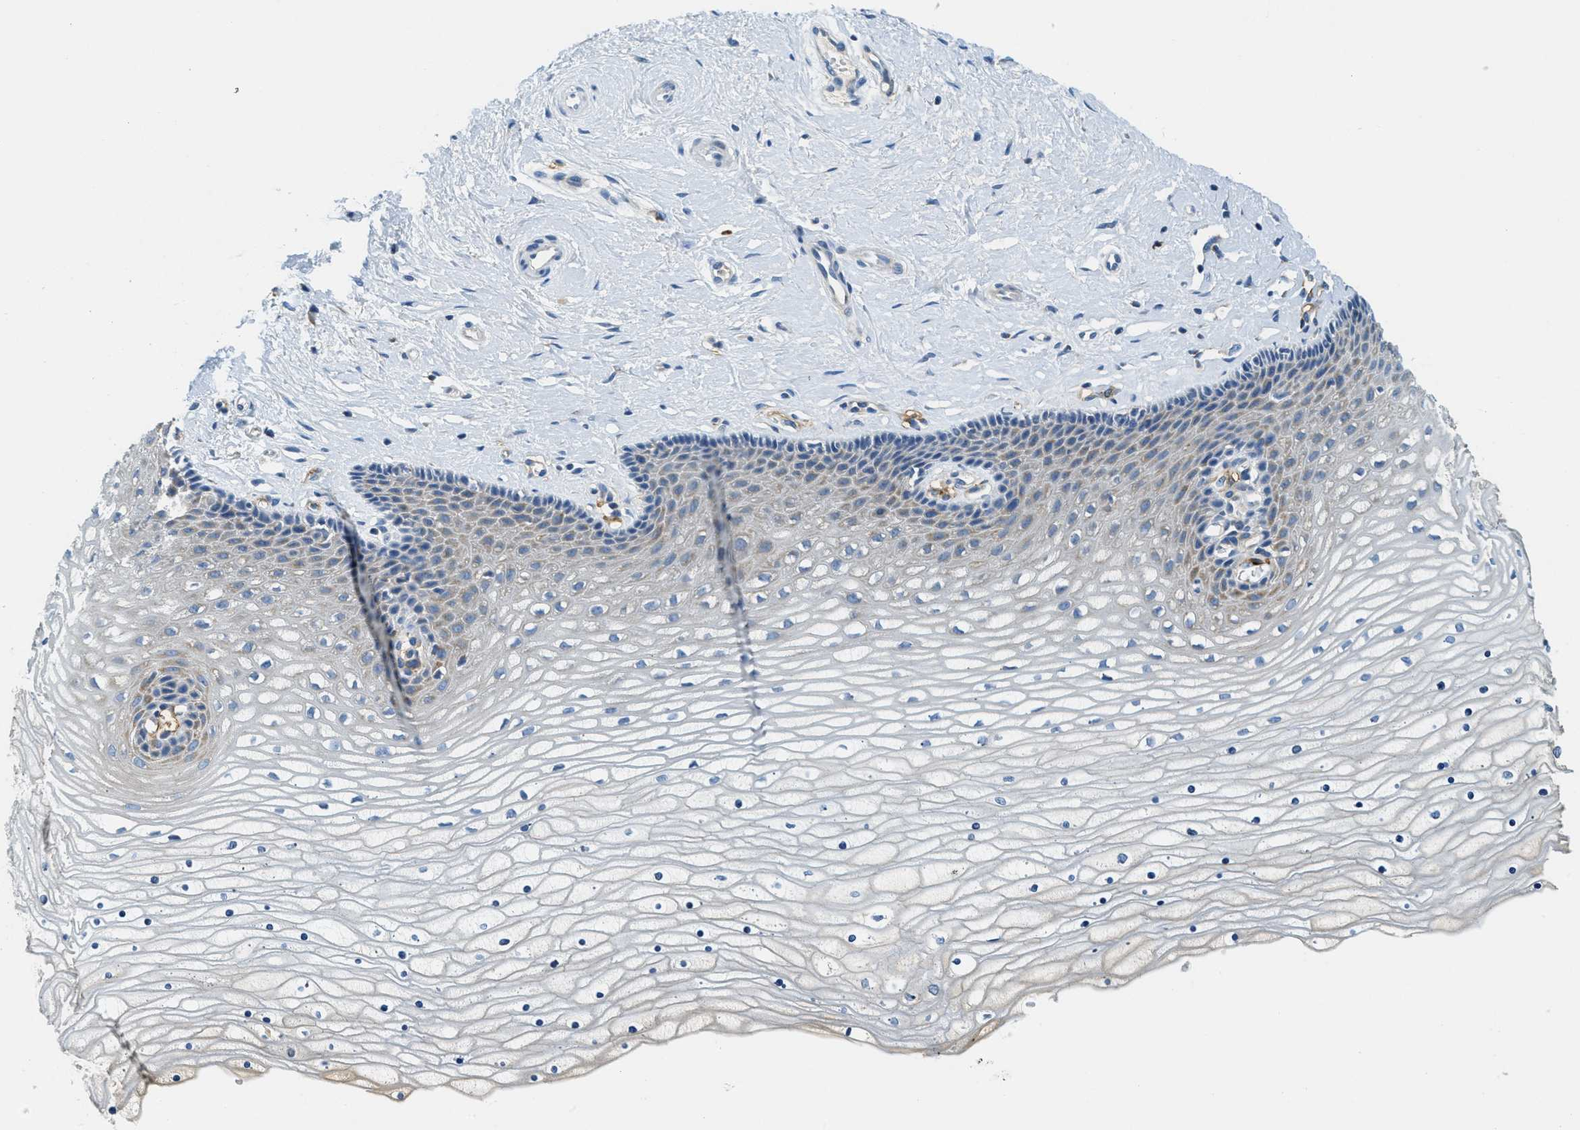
{"staining": {"intensity": "weak", "quantity": "<25%", "location": "cytoplasmic/membranous"}, "tissue": "cervix", "cell_type": "Glandular cells", "image_type": "normal", "snomed": [{"axis": "morphology", "description": "Normal tissue, NOS"}, {"axis": "topography", "description": "Cervix"}], "caption": "Glandular cells are negative for brown protein staining in benign cervix. (Brightfield microscopy of DAB immunohistochemistry (IHC) at high magnification).", "gene": "CA4", "patient": {"sex": "female", "age": 39}}